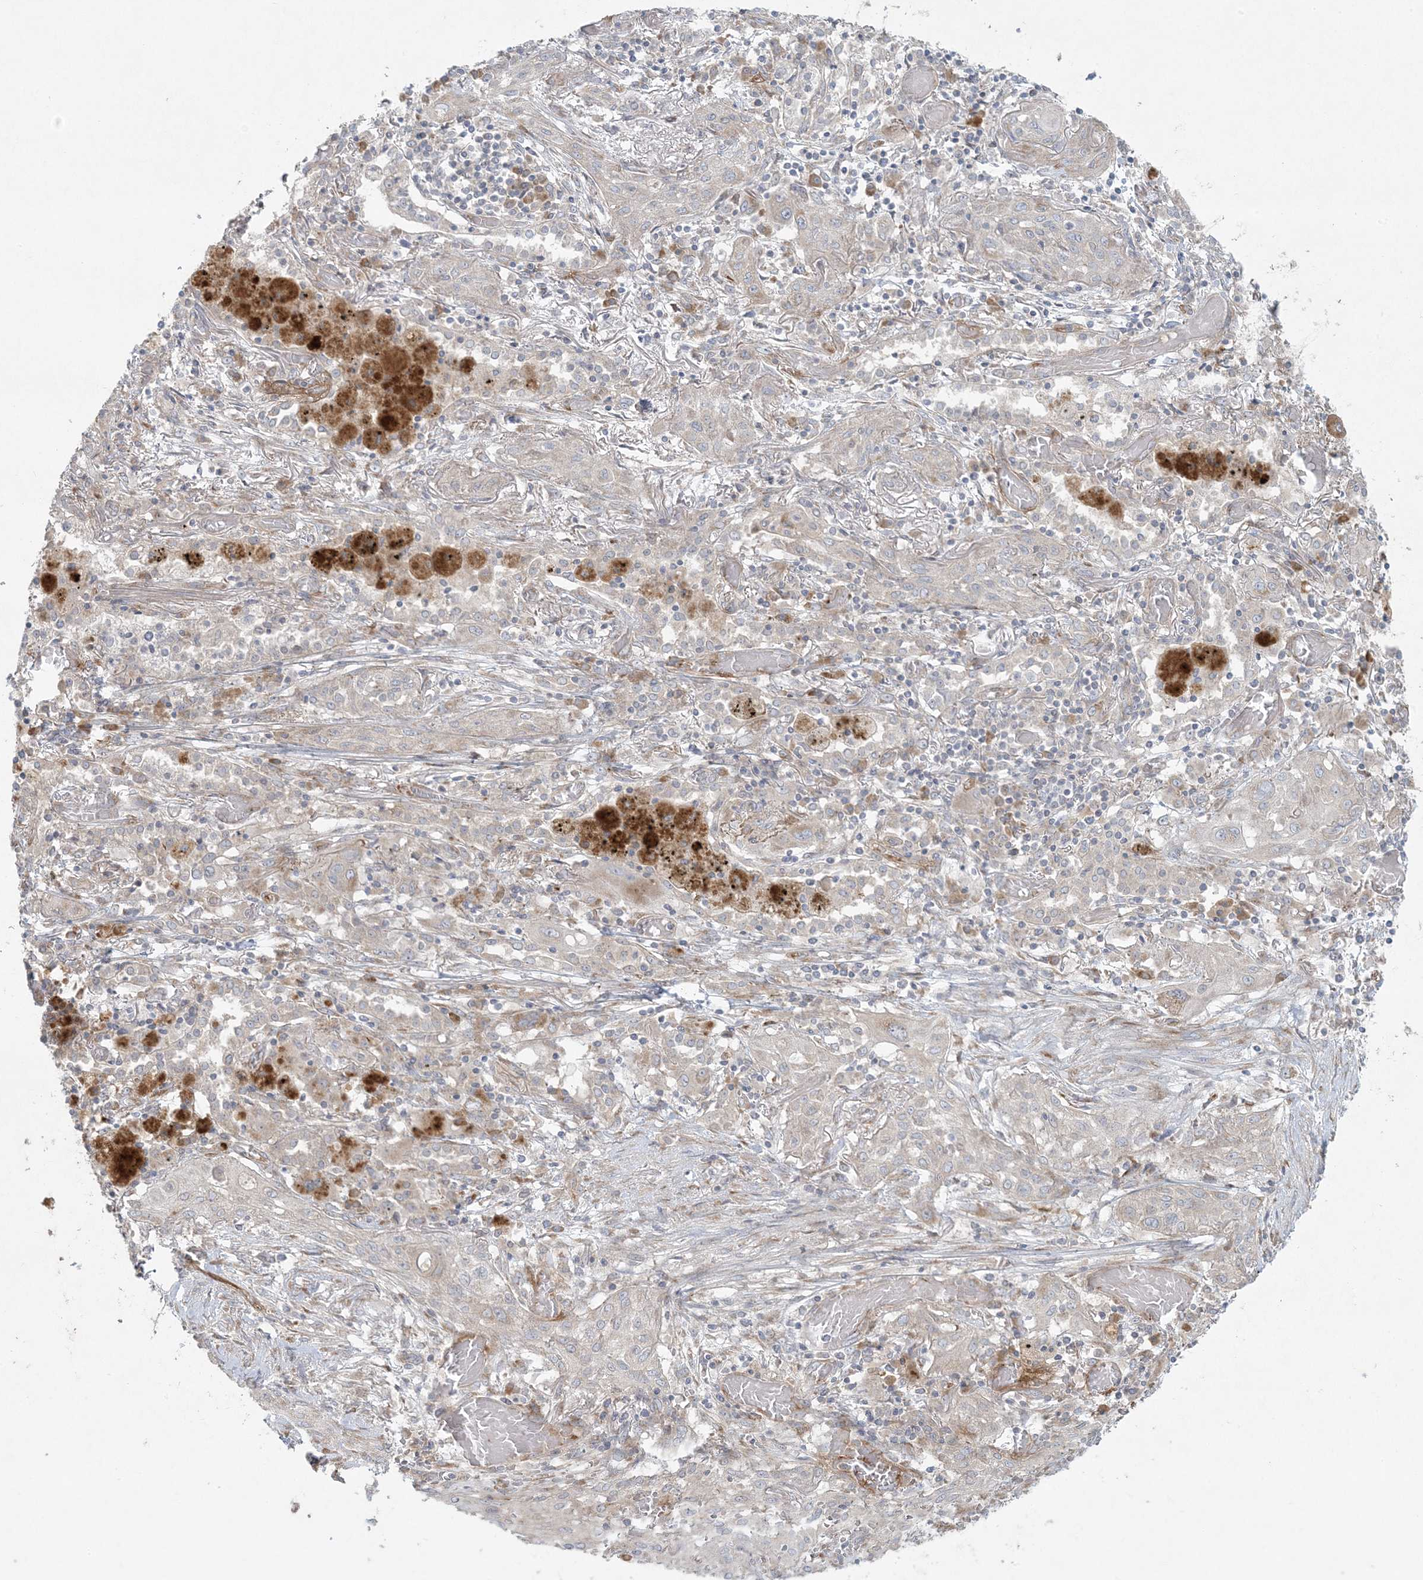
{"staining": {"intensity": "negative", "quantity": "none", "location": "none"}, "tissue": "lung cancer", "cell_type": "Tumor cells", "image_type": "cancer", "snomed": [{"axis": "morphology", "description": "Squamous cell carcinoma, NOS"}, {"axis": "topography", "description": "Lung"}], "caption": "Immunohistochemistry of human lung squamous cell carcinoma demonstrates no expression in tumor cells.", "gene": "ZNF263", "patient": {"sex": "female", "age": 47}}